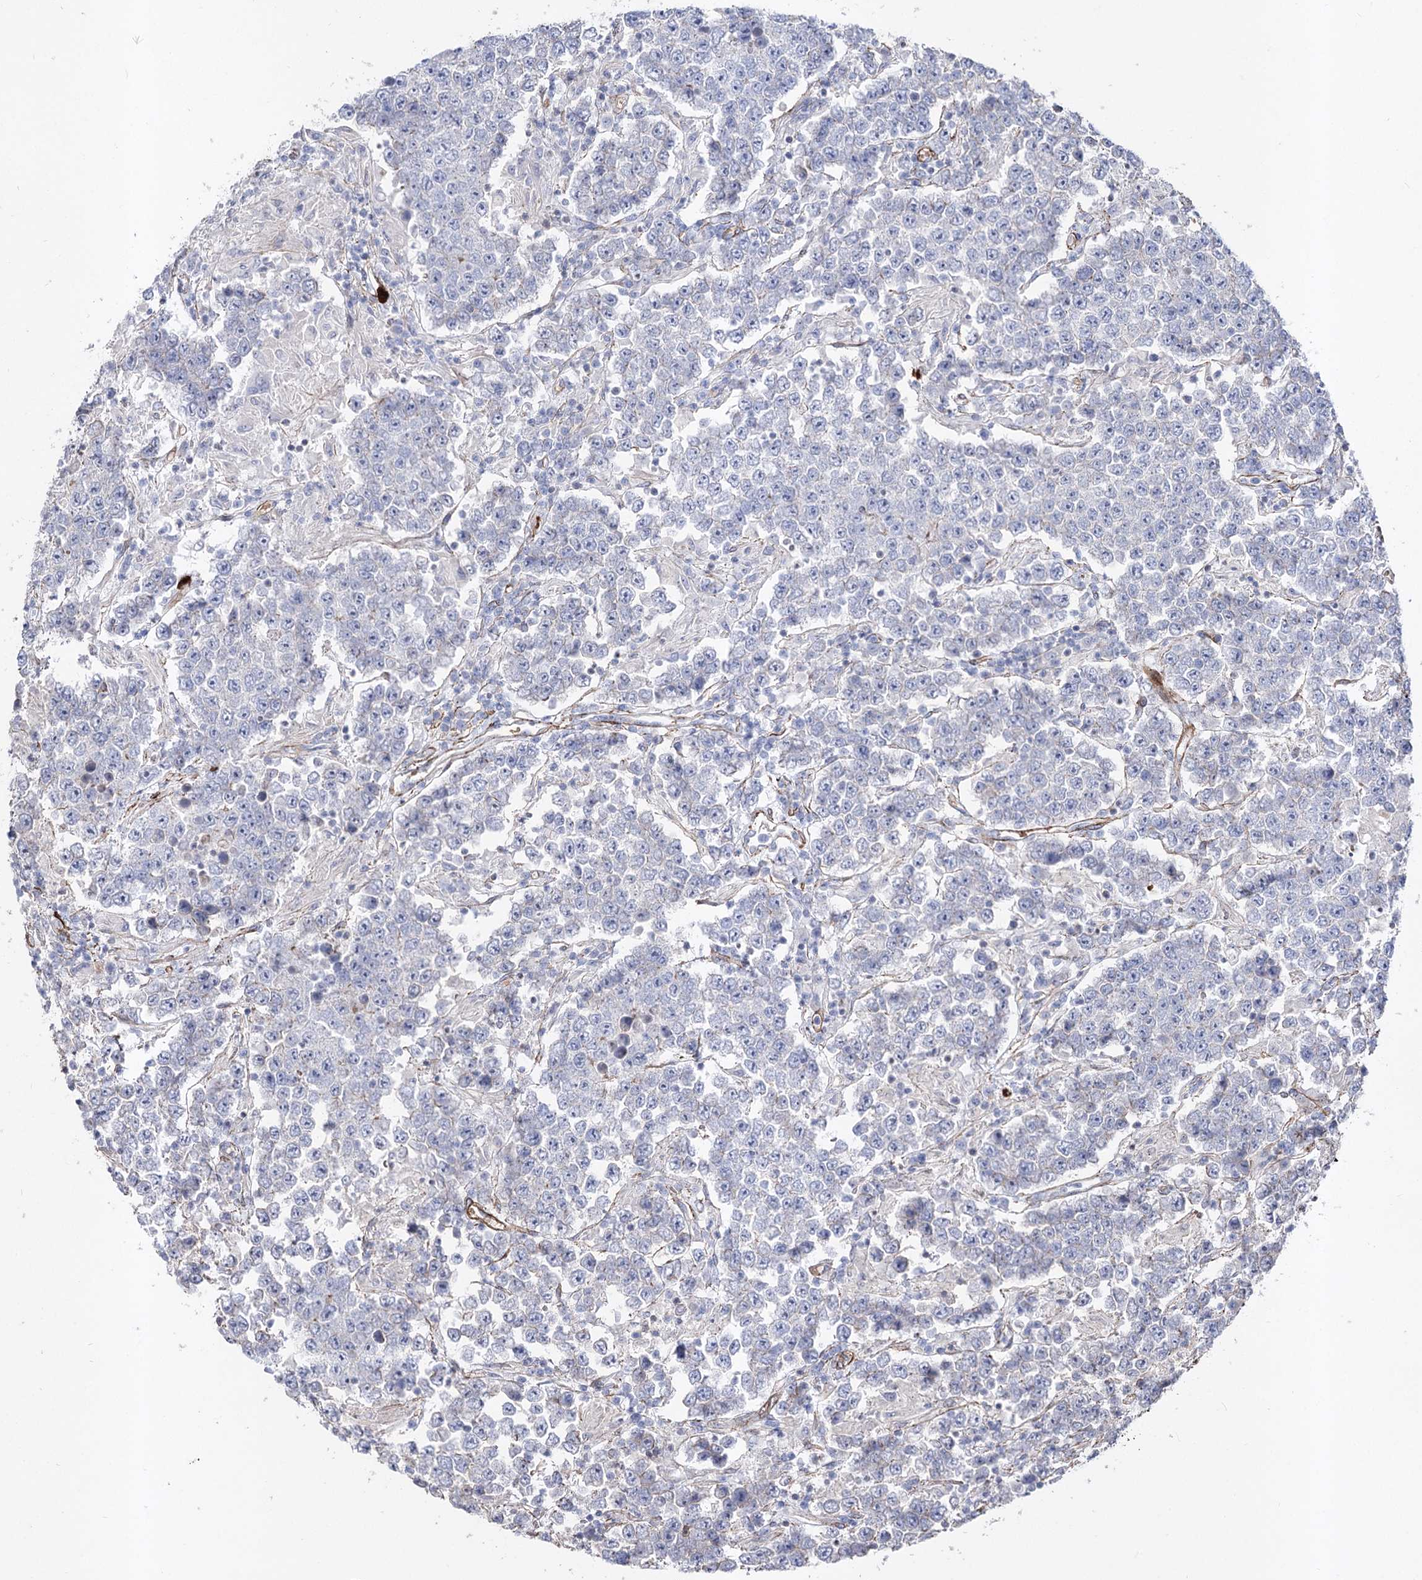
{"staining": {"intensity": "negative", "quantity": "none", "location": "none"}, "tissue": "testis cancer", "cell_type": "Tumor cells", "image_type": "cancer", "snomed": [{"axis": "morphology", "description": "Normal tissue, NOS"}, {"axis": "morphology", "description": "Urothelial carcinoma, High grade"}, {"axis": "morphology", "description": "Seminoma, NOS"}, {"axis": "morphology", "description": "Carcinoma, Embryonal, NOS"}, {"axis": "topography", "description": "Urinary bladder"}, {"axis": "topography", "description": "Testis"}], "caption": "A histopathology image of human testis embryonal carcinoma is negative for staining in tumor cells.", "gene": "ARHGAP20", "patient": {"sex": "male", "age": 41}}